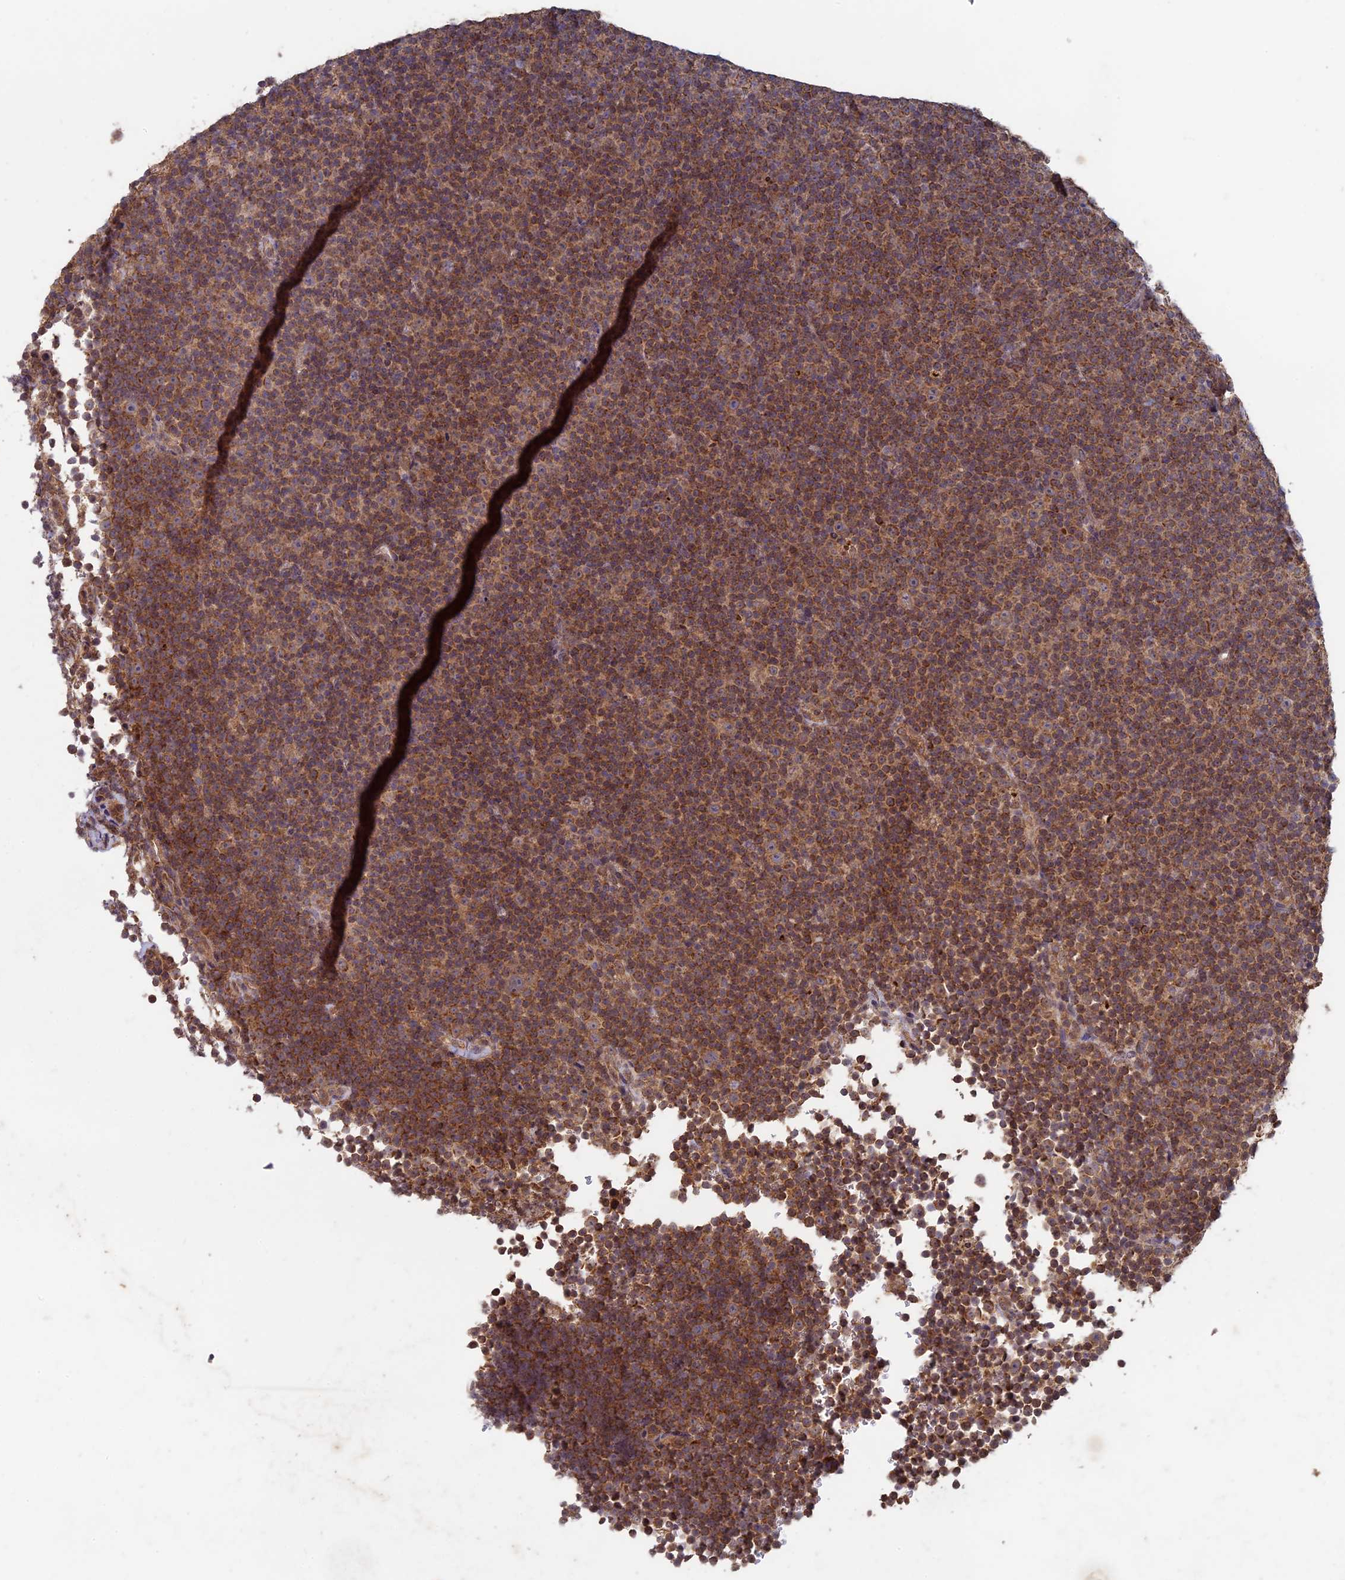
{"staining": {"intensity": "moderate", "quantity": ">75%", "location": "cytoplasmic/membranous"}, "tissue": "lymphoma", "cell_type": "Tumor cells", "image_type": "cancer", "snomed": [{"axis": "morphology", "description": "Malignant lymphoma, non-Hodgkin's type, Low grade"}, {"axis": "topography", "description": "Lymph node"}], "caption": "Immunohistochemistry photomicrograph of low-grade malignant lymphoma, non-Hodgkin's type stained for a protein (brown), which reveals medium levels of moderate cytoplasmic/membranous positivity in approximately >75% of tumor cells.", "gene": "RCCD1", "patient": {"sex": "female", "age": 67}}